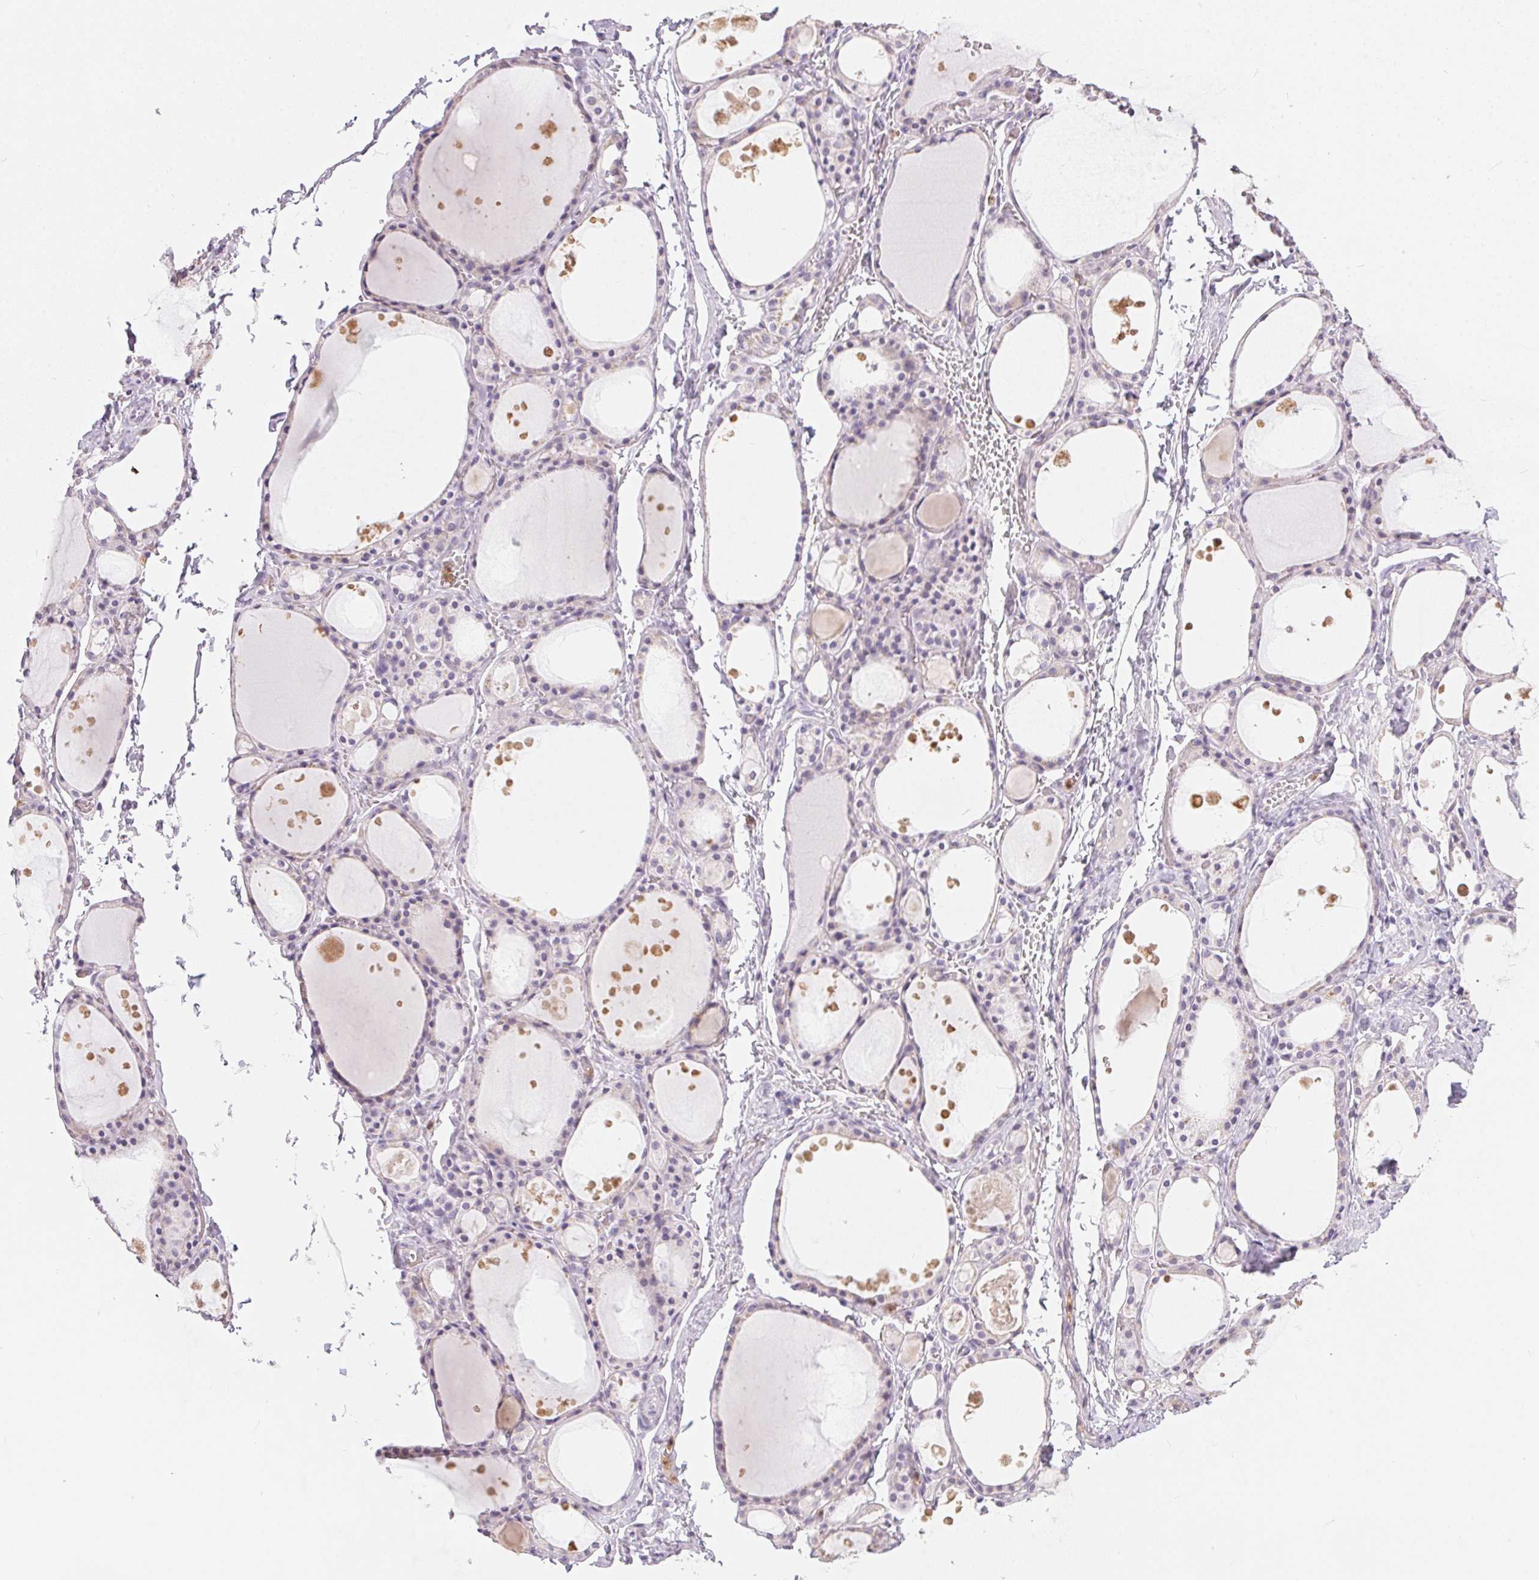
{"staining": {"intensity": "negative", "quantity": "none", "location": "none"}, "tissue": "thyroid gland", "cell_type": "Glandular cells", "image_type": "normal", "snomed": [{"axis": "morphology", "description": "Normal tissue, NOS"}, {"axis": "topography", "description": "Thyroid gland"}], "caption": "High power microscopy photomicrograph of an immunohistochemistry (IHC) photomicrograph of unremarkable thyroid gland, revealing no significant expression in glandular cells. (Immunohistochemistry (ihc), brightfield microscopy, high magnification).", "gene": "SERPINB1", "patient": {"sex": "male", "age": 68}}